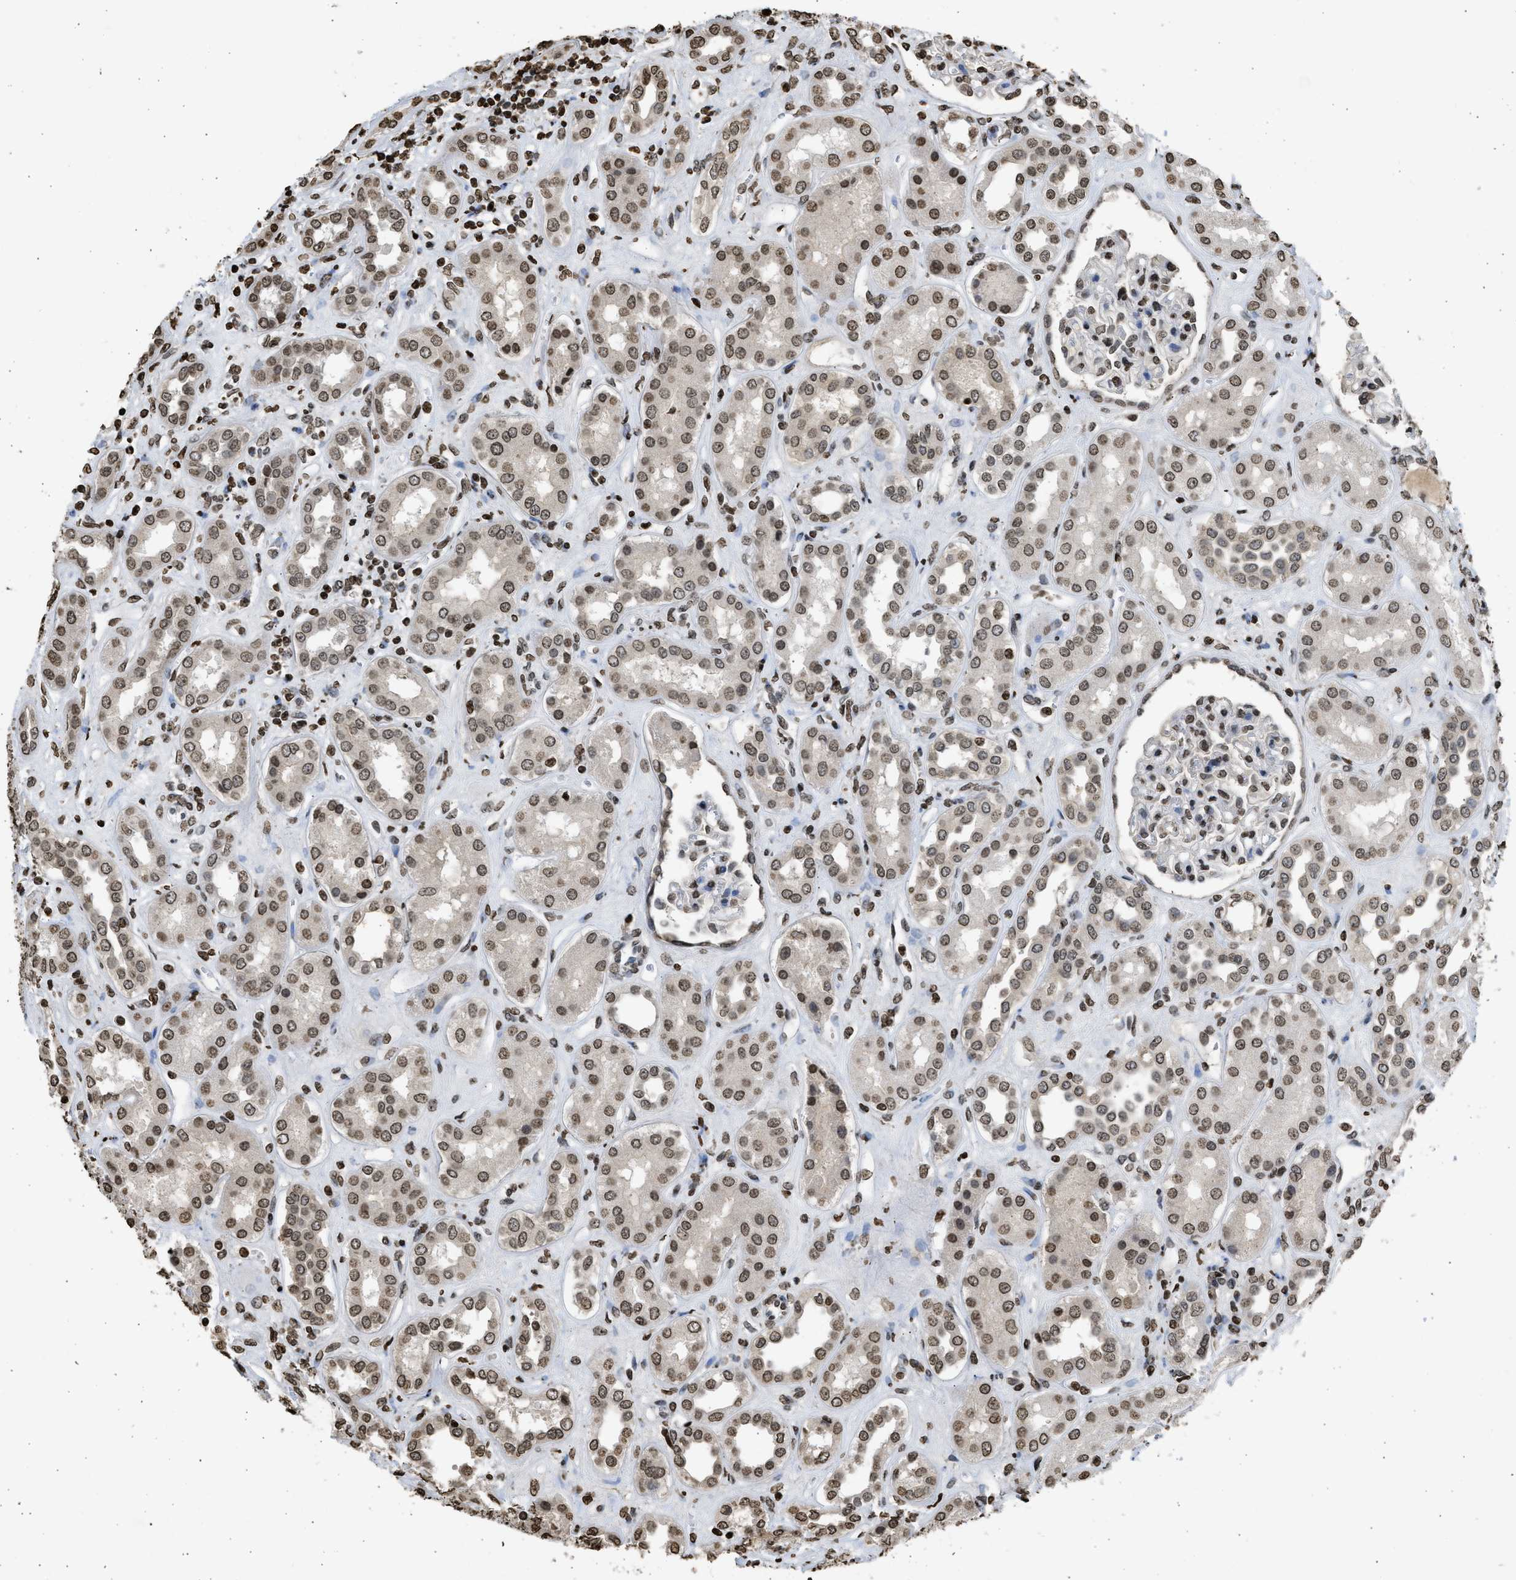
{"staining": {"intensity": "moderate", "quantity": "25%-75%", "location": "nuclear"}, "tissue": "kidney", "cell_type": "Cells in glomeruli", "image_type": "normal", "snomed": [{"axis": "morphology", "description": "Normal tissue, NOS"}, {"axis": "topography", "description": "Kidney"}], "caption": "This is a micrograph of IHC staining of benign kidney, which shows moderate staining in the nuclear of cells in glomeruli.", "gene": "RRAGC", "patient": {"sex": "male", "age": 59}}